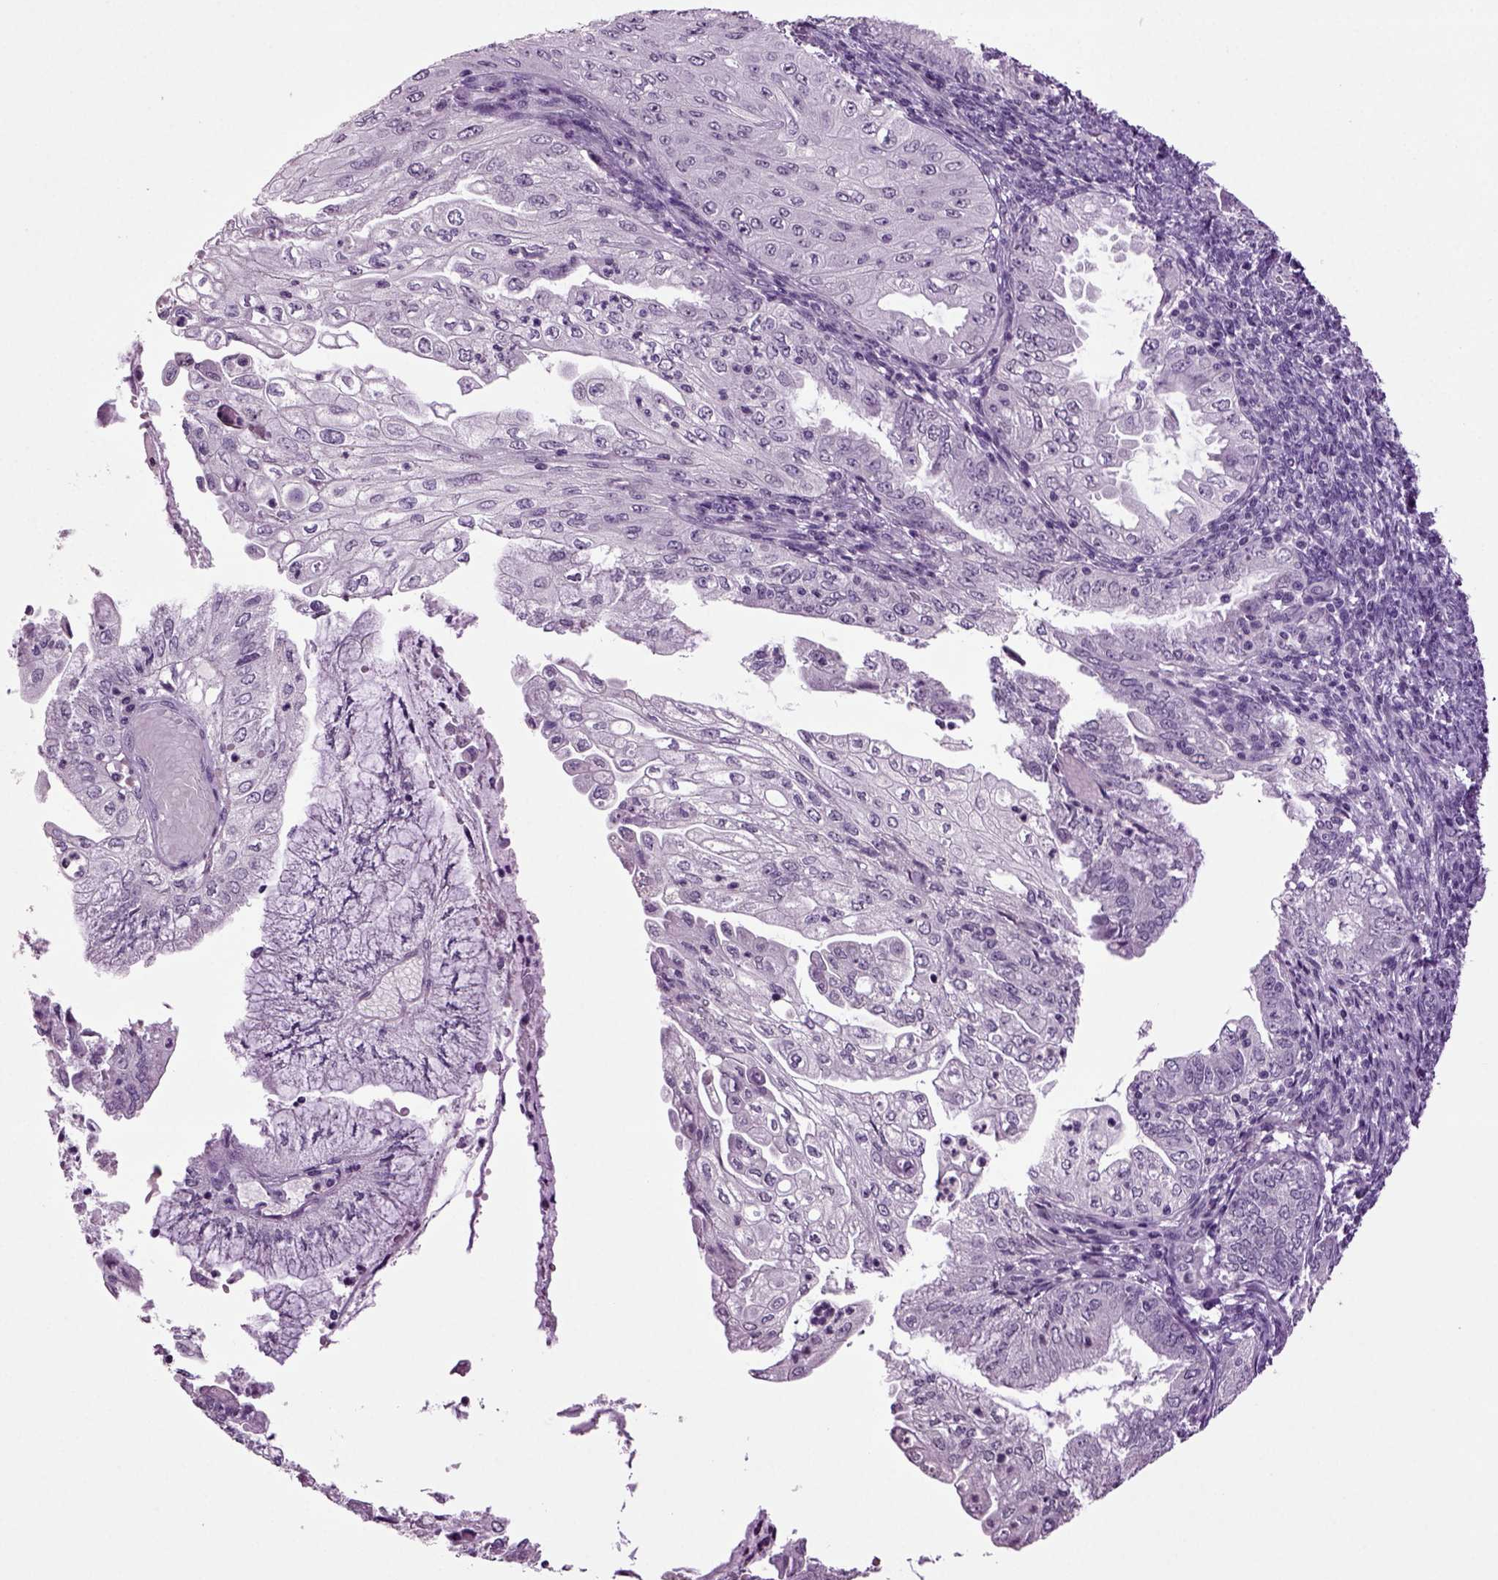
{"staining": {"intensity": "negative", "quantity": "none", "location": "none"}, "tissue": "endometrial cancer", "cell_type": "Tumor cells", "image_type": "cancer", "snomed": [{"axis": "morphology", "description": "Adenocarcinoma, NOS"}, {"axis": "topography", "description": "Endometrium"}], "caption": "High magnification brightfield microscopy of adenocarcinoma (endometrial) stained with DAB (brown) and counterstained with hematoxylin (blue): tumor cells show no significant expression.", "gene": "SLC17A6", "patient": {"sex": "female", "age": 55}}